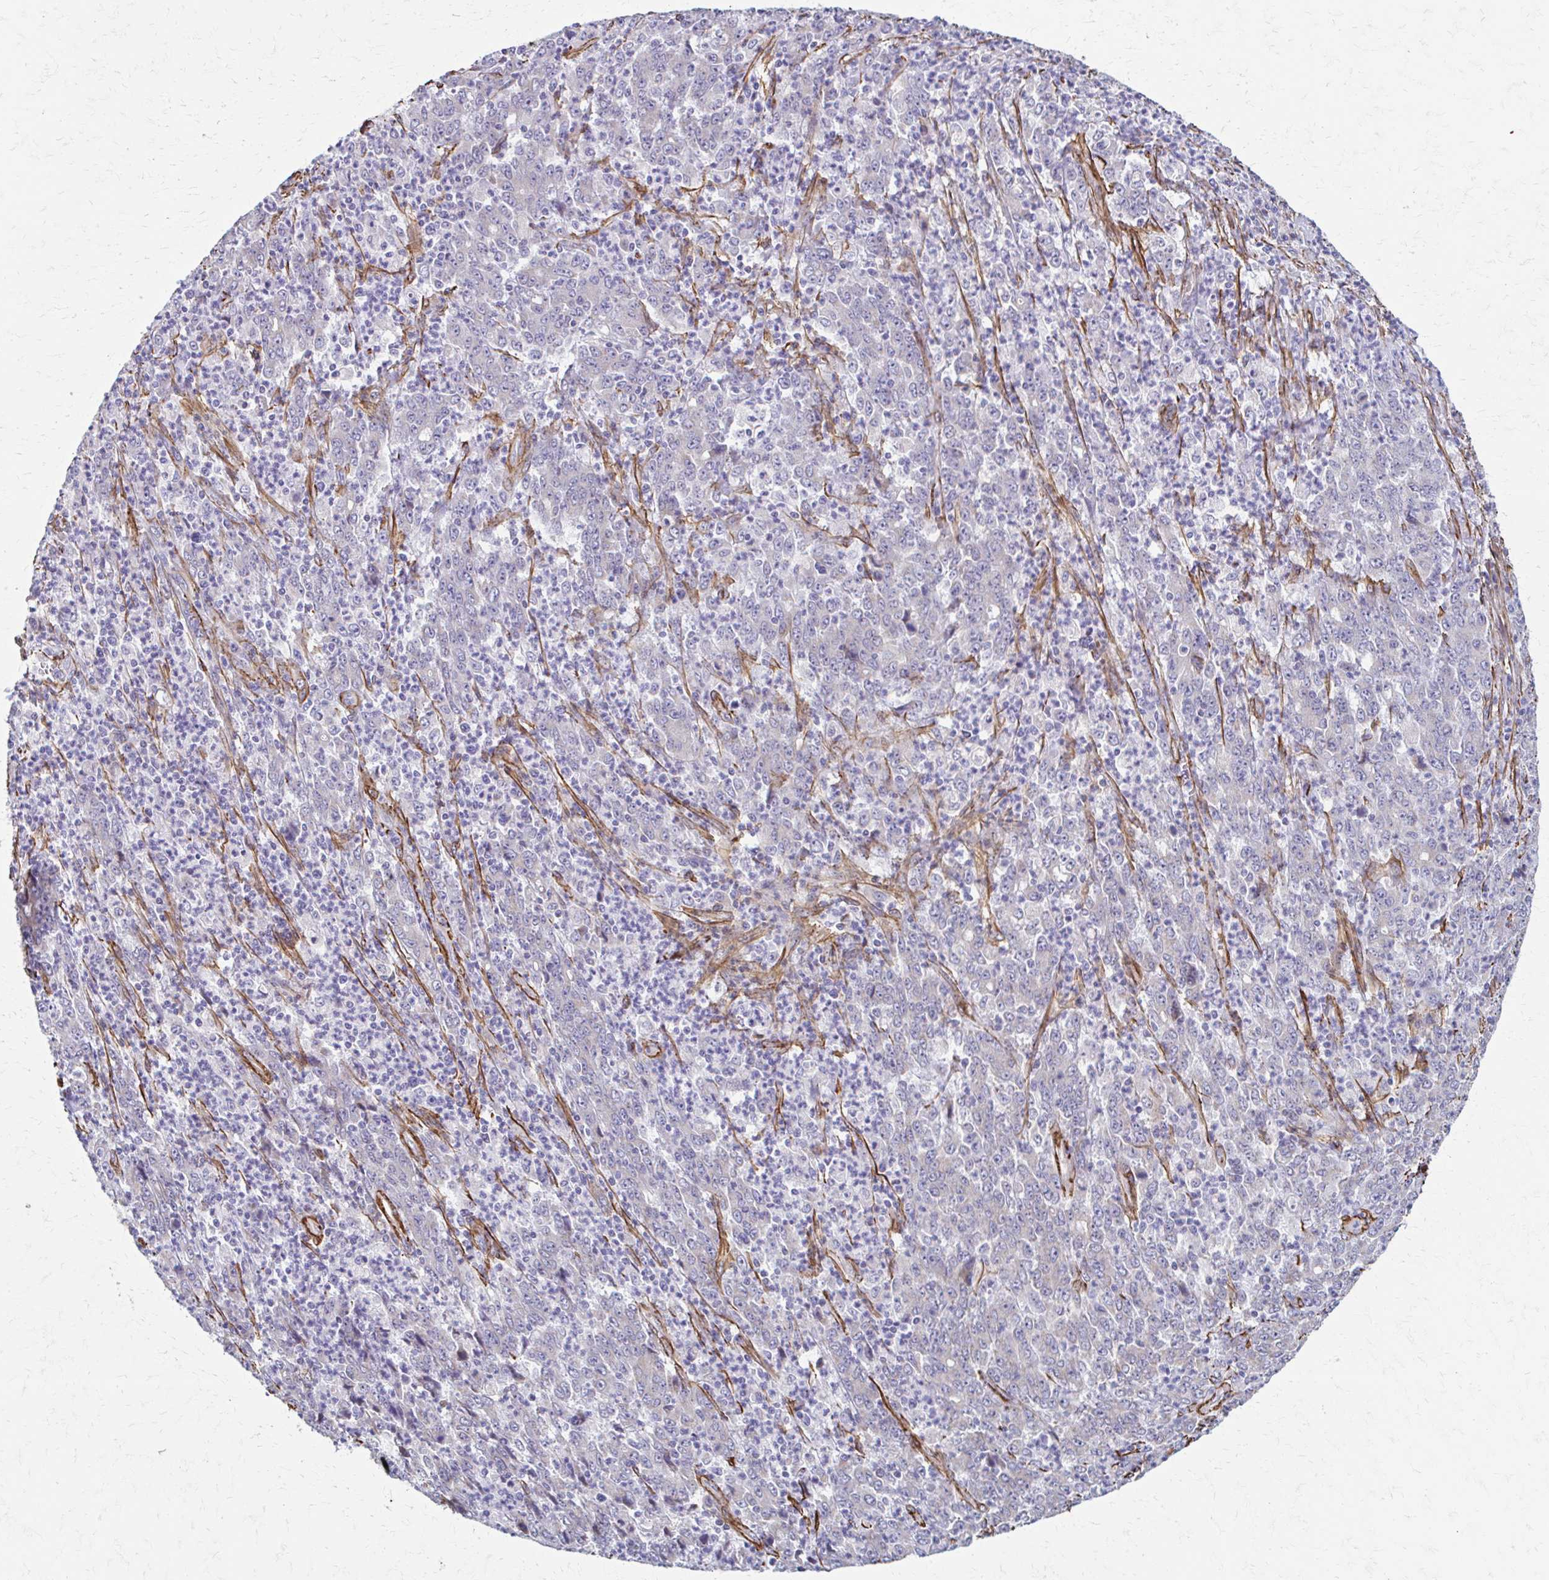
{"staining": {"intensity": "negative", "quantity": "none", "location": "none"}, "tissue": "stomach cancer", "cell_type": "Tumor cells", "image_type": "cancer", "snomed": [{"axis": "morphology", "description": "Adenocarcinoma, NOS"}, {"axis": "topography", "description": "Stomach, lower"}], "caption": "DAB immunohistochemical staining of human stomach adenocarcinoma reveals no significant staining in tumor cells.", "gene": "TIMMDC1", "patient": {"sex": "female", "age": 71}}